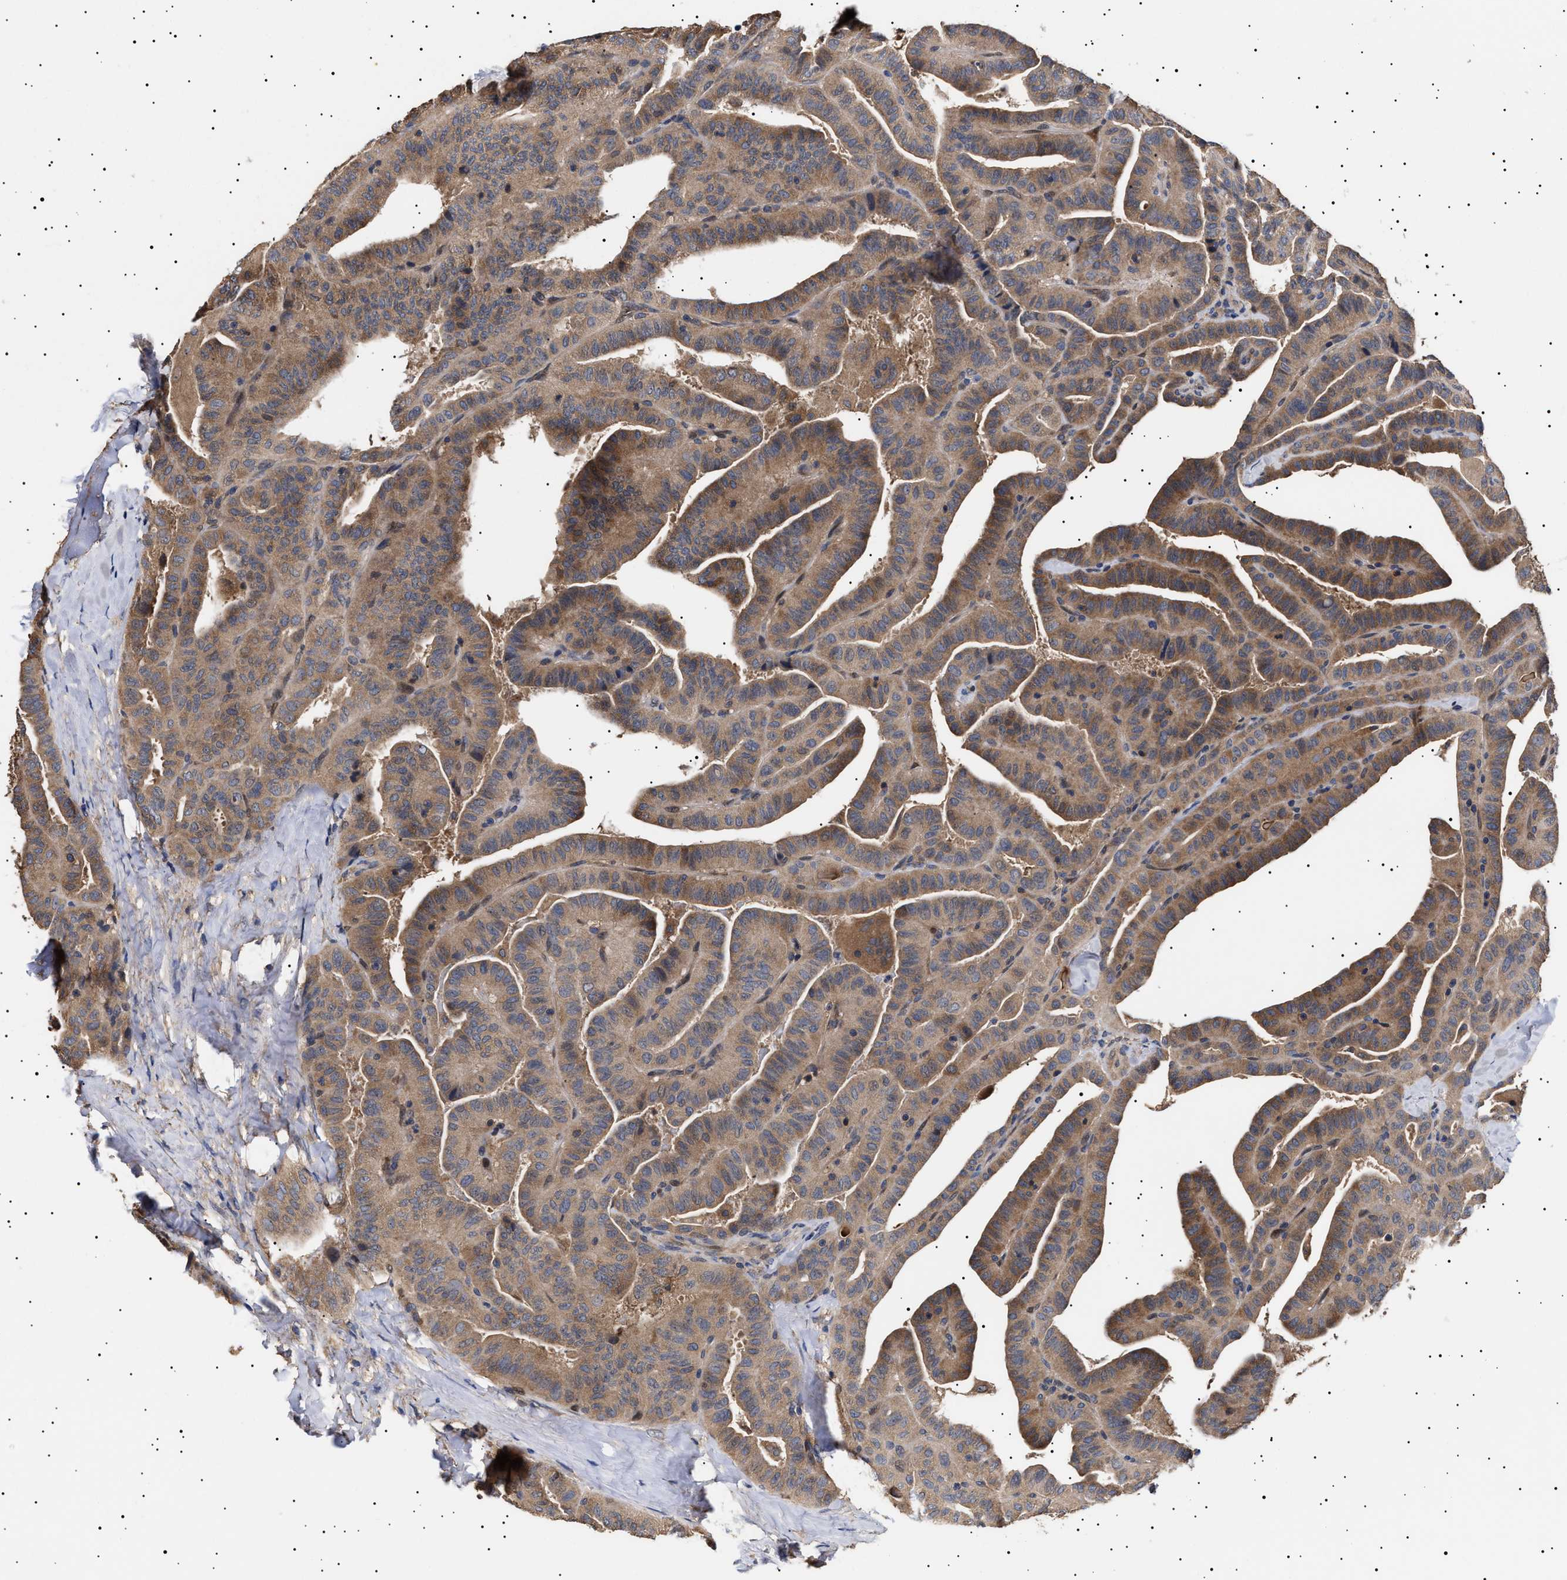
{"staining": {"intensity": "moderate", "quantity": ">75%", "location": "cytoplasmic/membranous"}, "tissue": "thyroid cancer", "cell_type": "Tumor cells", "image_type": "cancer", "snomed": [{"axis": "morphology", "description": "Papillary adenocarcinoma, NOS"}, {"axis": "topography", "description": "Thyroid gland"}], "caption": "A medium amount of moderate cytoplasmic/membranous positivity is identified in approximately >75% of tumor cells in thyroid cancer (papillary adenocarcinoma) tissue. The staining was performed using DAB (3,3'-diaminobenzidine), with brown indicating positive protein expression. Nuclei are stained blue with hematoxylin.", "gene": "KRBA1", "patient": {"sex": "male", "age": 77}}